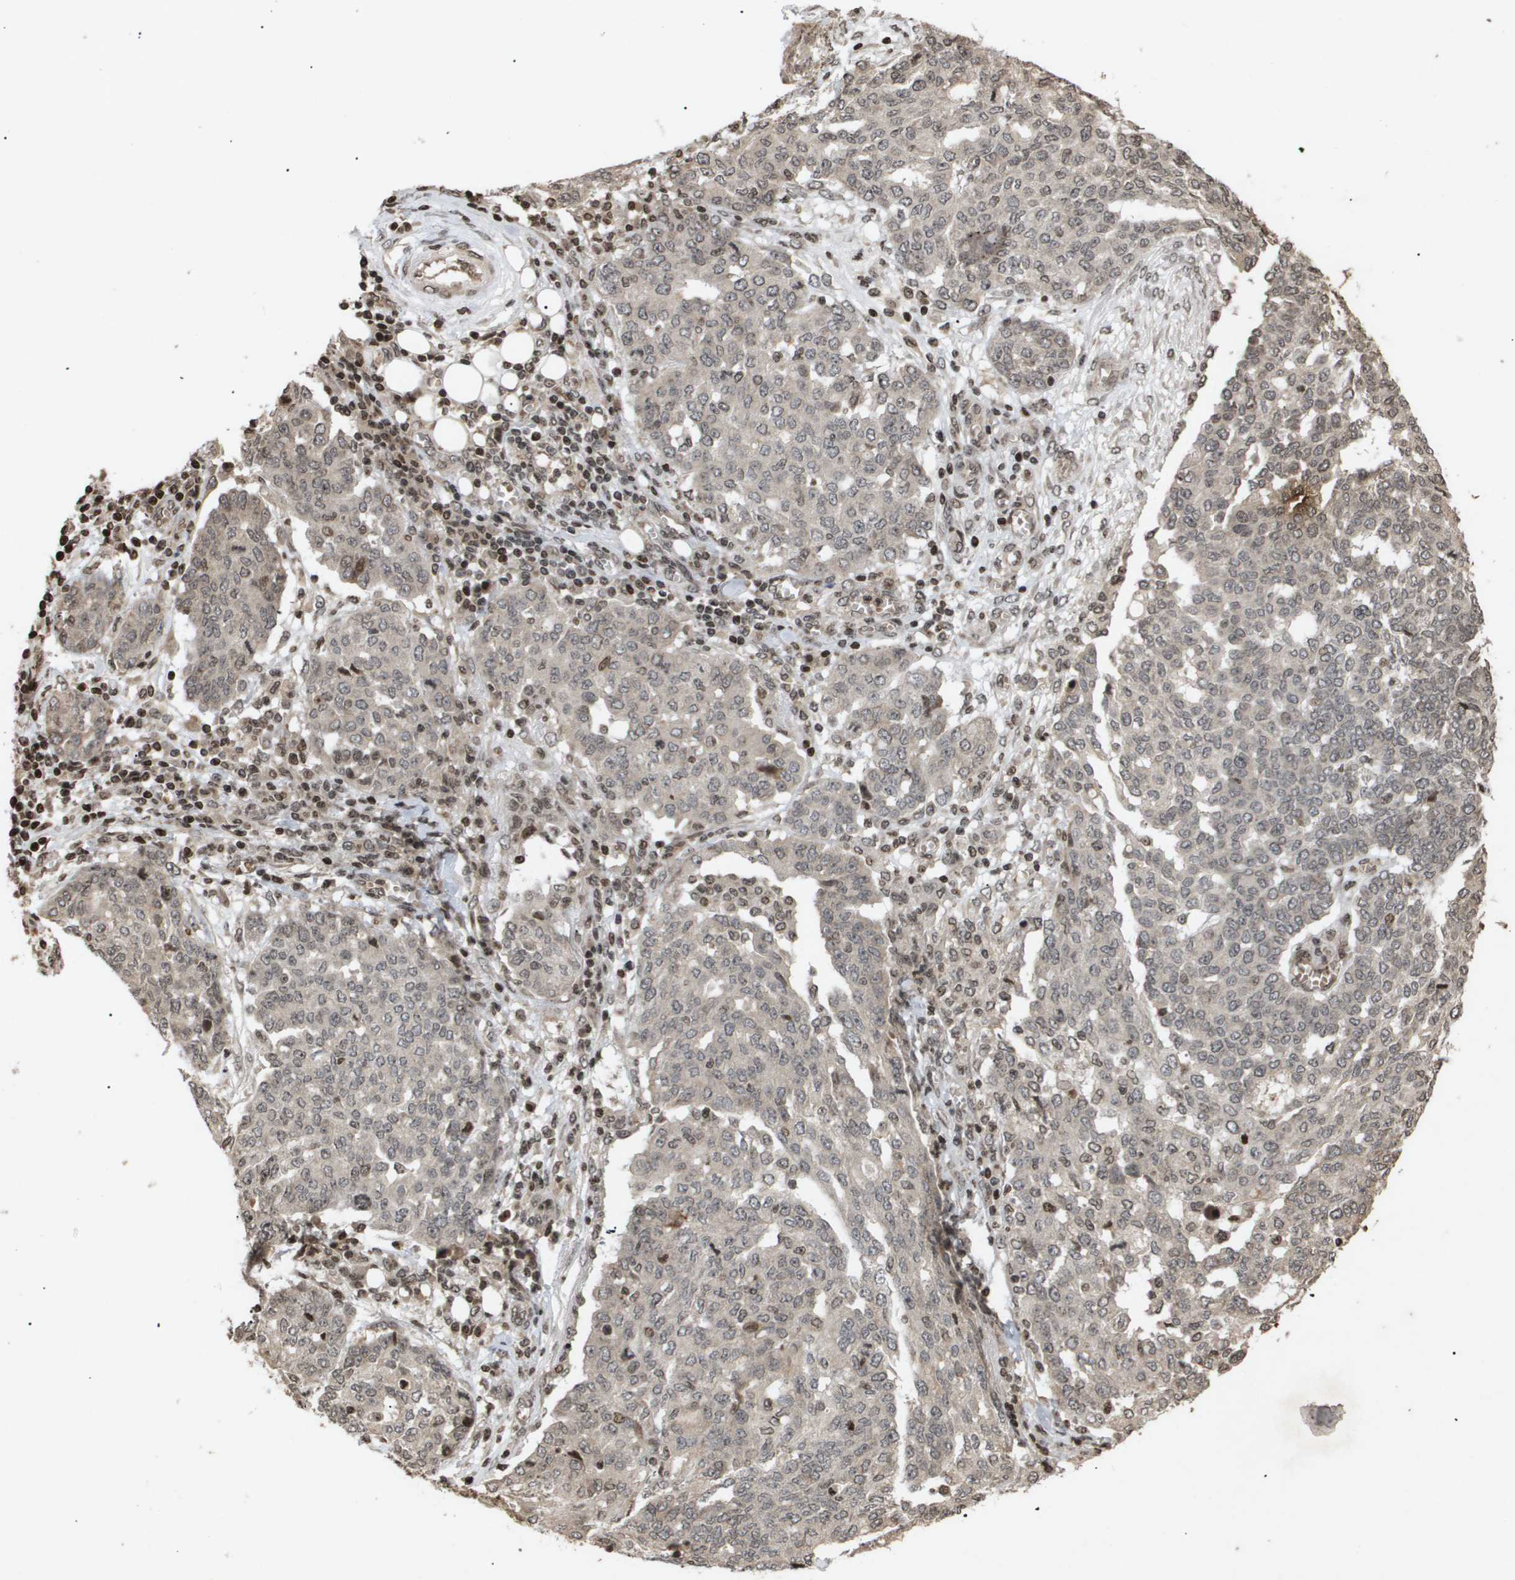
{"staining": {"intensity": "negative", "quantity": "none", "location": "none"}, "tissue": "ovarian cancer", "cell_type": "Tumor cells", "image_type": "cancer", "snomed": [{"axis": "morphology", "description": "Cystadenocarcinoma, serous, NOS"}, {"axis": "topography", "description": "Soft tissue"}, {"axis": "topography", "description": "Ovary"}], "caption": "This photomicrograph is of serous cystadenocarcinoma (ovarian) stained with IHC to label a protein in brown with the nuclei are counter-stained blue. There is no positivity in tumor cells.", "gene": "HSPA6", "patient": {"sex": "female", "age": 57}}